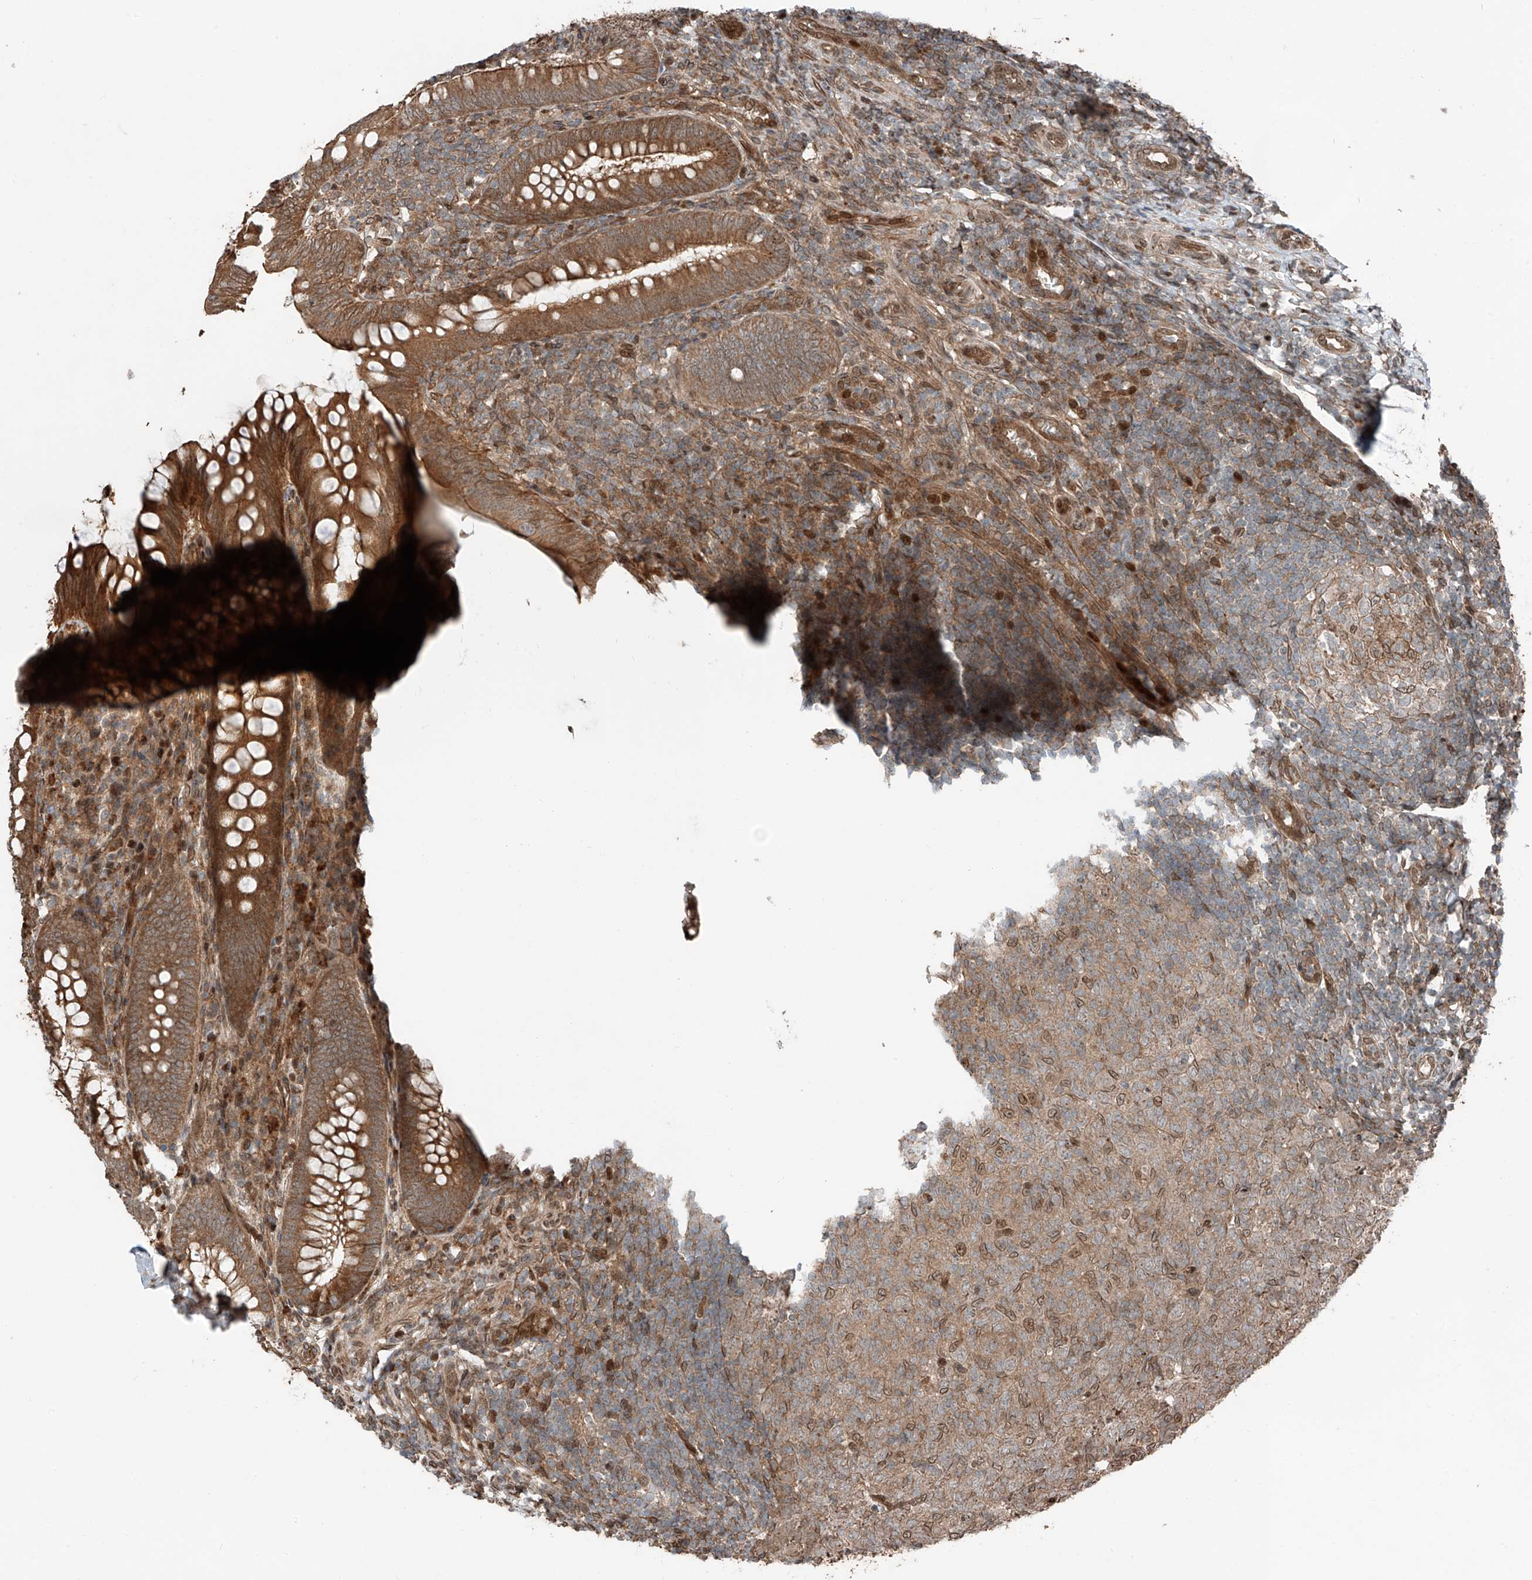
{"staining": {"intensity": "strong", "quantity": ">75%", "location": "cytoplasmic/membranous"}, "tissue": "appendix", "cell_type": "Glandular cells", "image_type": "normal", "snomed": [{"axis": "morphology", "description": "Normal tissue, NOS"}, {"axis": "topography", "description": "Appendix"}], "caption": "Protein staining of benign appendix demonstrates strong cytoplasmic/membranous positivity in approximately >75% of glandular cells.", "gene": "CEP162", "patient": {"sex": "male", "age": 14}}